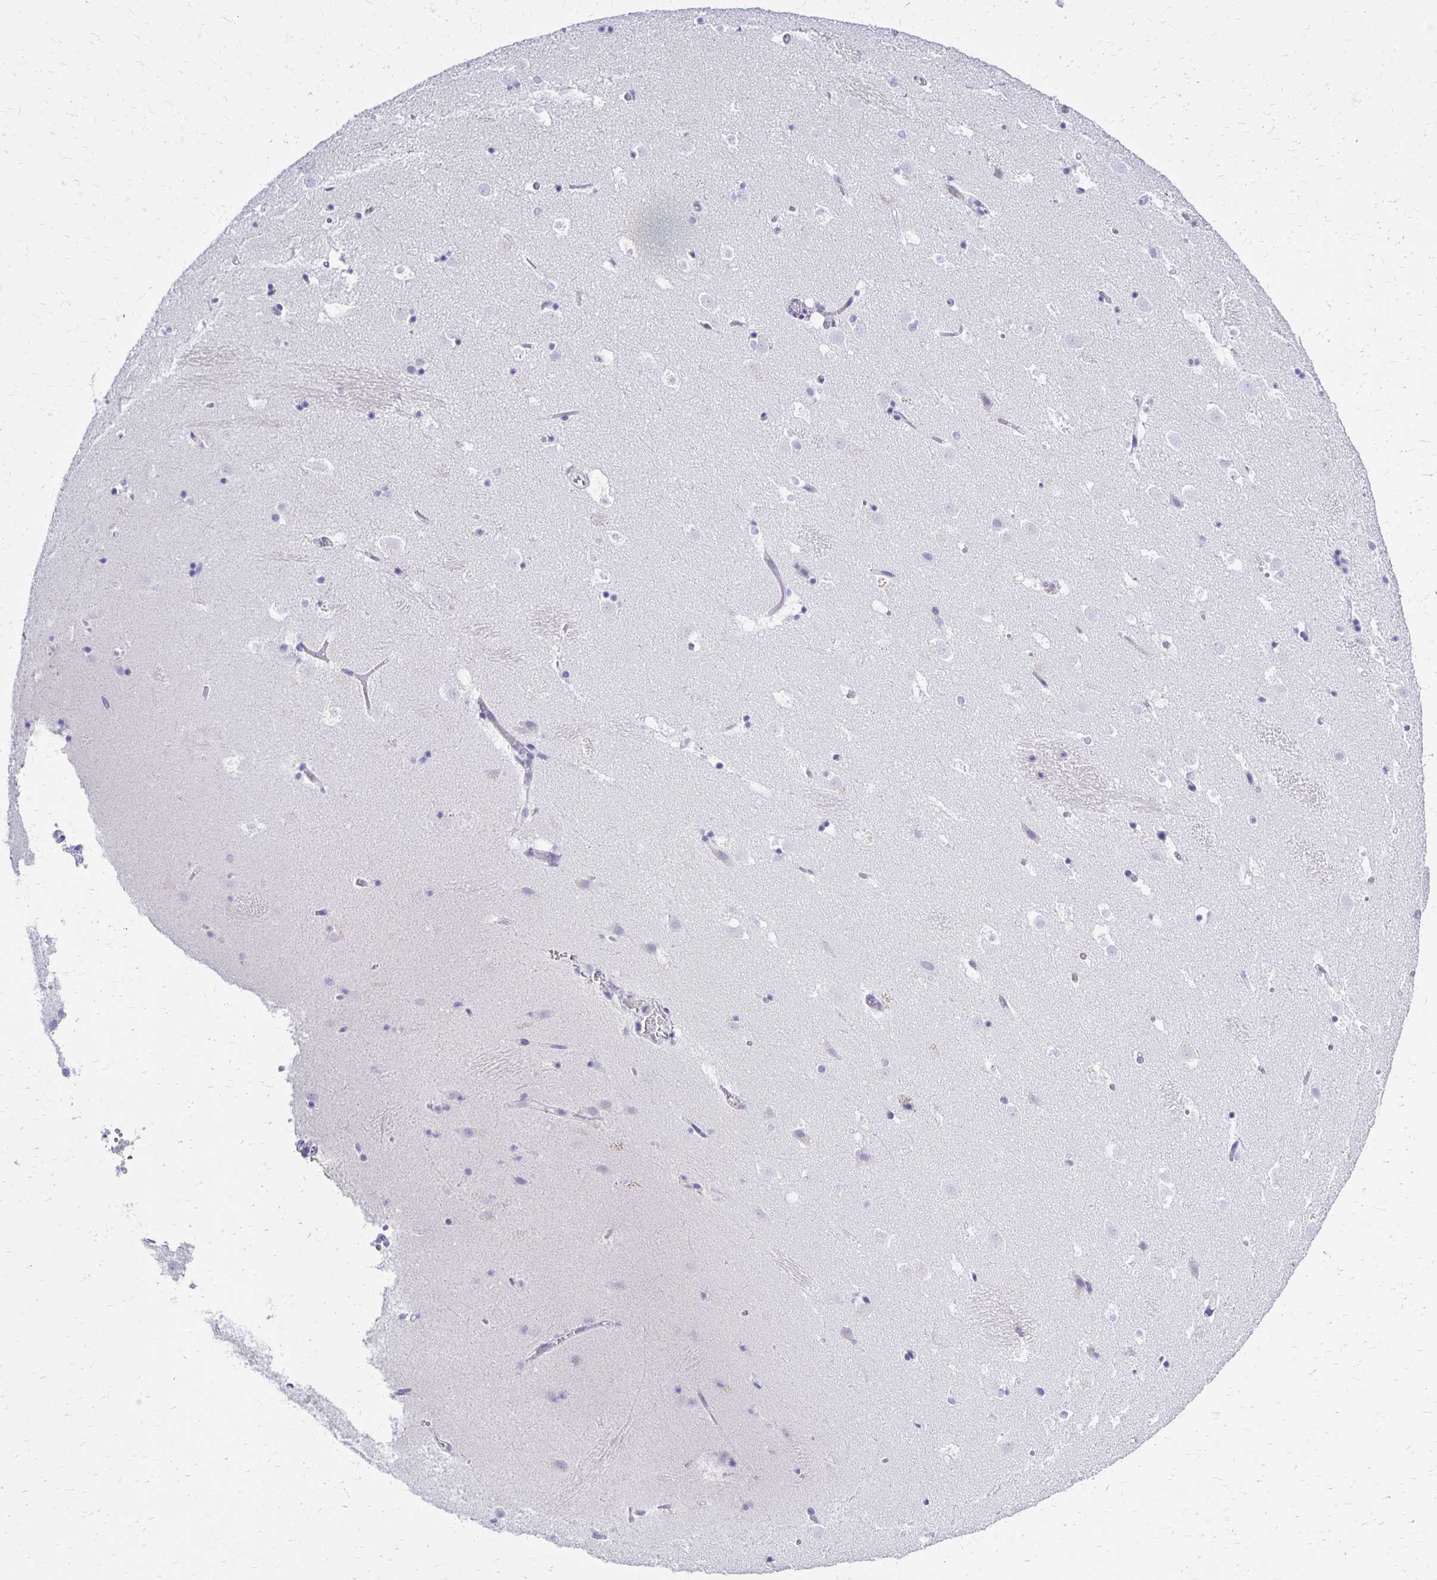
{"staining": {"intensity": "negative", "quantity": "none", "location": "none"}, "tissue": "caudate", "cell_type": "Glial cells", "image_type": "normal", "snomed": [{"axis": "morphology", "description": "Normal tissue, NOS"}, {"axis": "topography", "description": "Lateral ventricle wall"}], "caption": "Human caudate stained for a protein using immunohistochemistry (IHC) exhibits no positivity in glial cells.", "gene": "FNTB", "patient": {"sex": "male", "age": 37}}